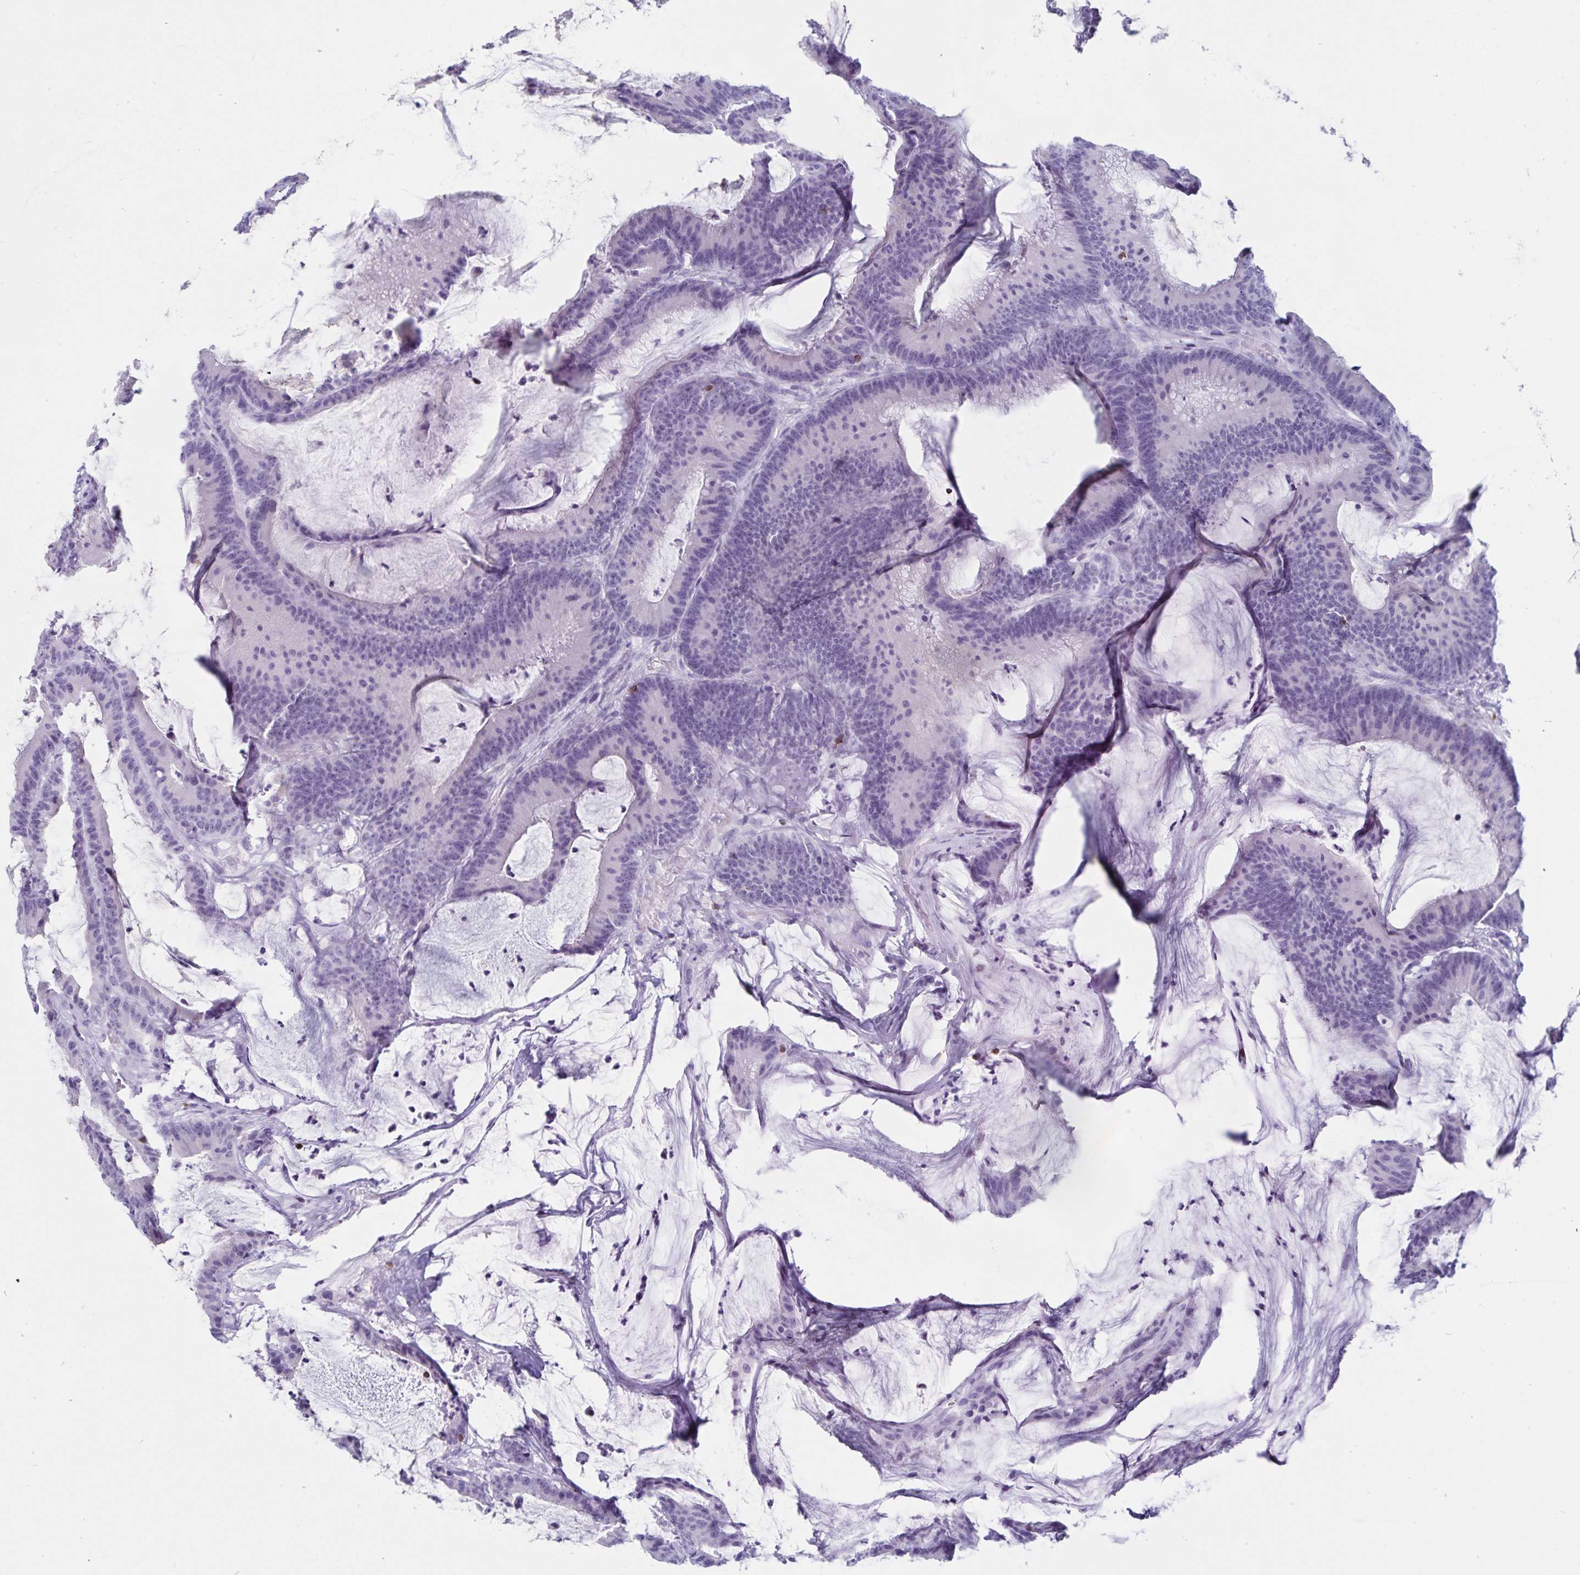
{"staining": {"intensity": "negative", "quantity": "none", "location": "none"}, "tissue": "colorectal cancer", "cell_type": "Tumor cells", "image_type": "cancer", "snomed": [{"axis": "morphology", "description": "Adenocarcinoma, NOS"}, {"axis": "topography", "description": "Colon"}], "caption": "Tumor cells show no significant protein positivity in colorectal adenocarcinoma.", "gene": "GNLY", "patient": {"sex": "female", "age": 78}}